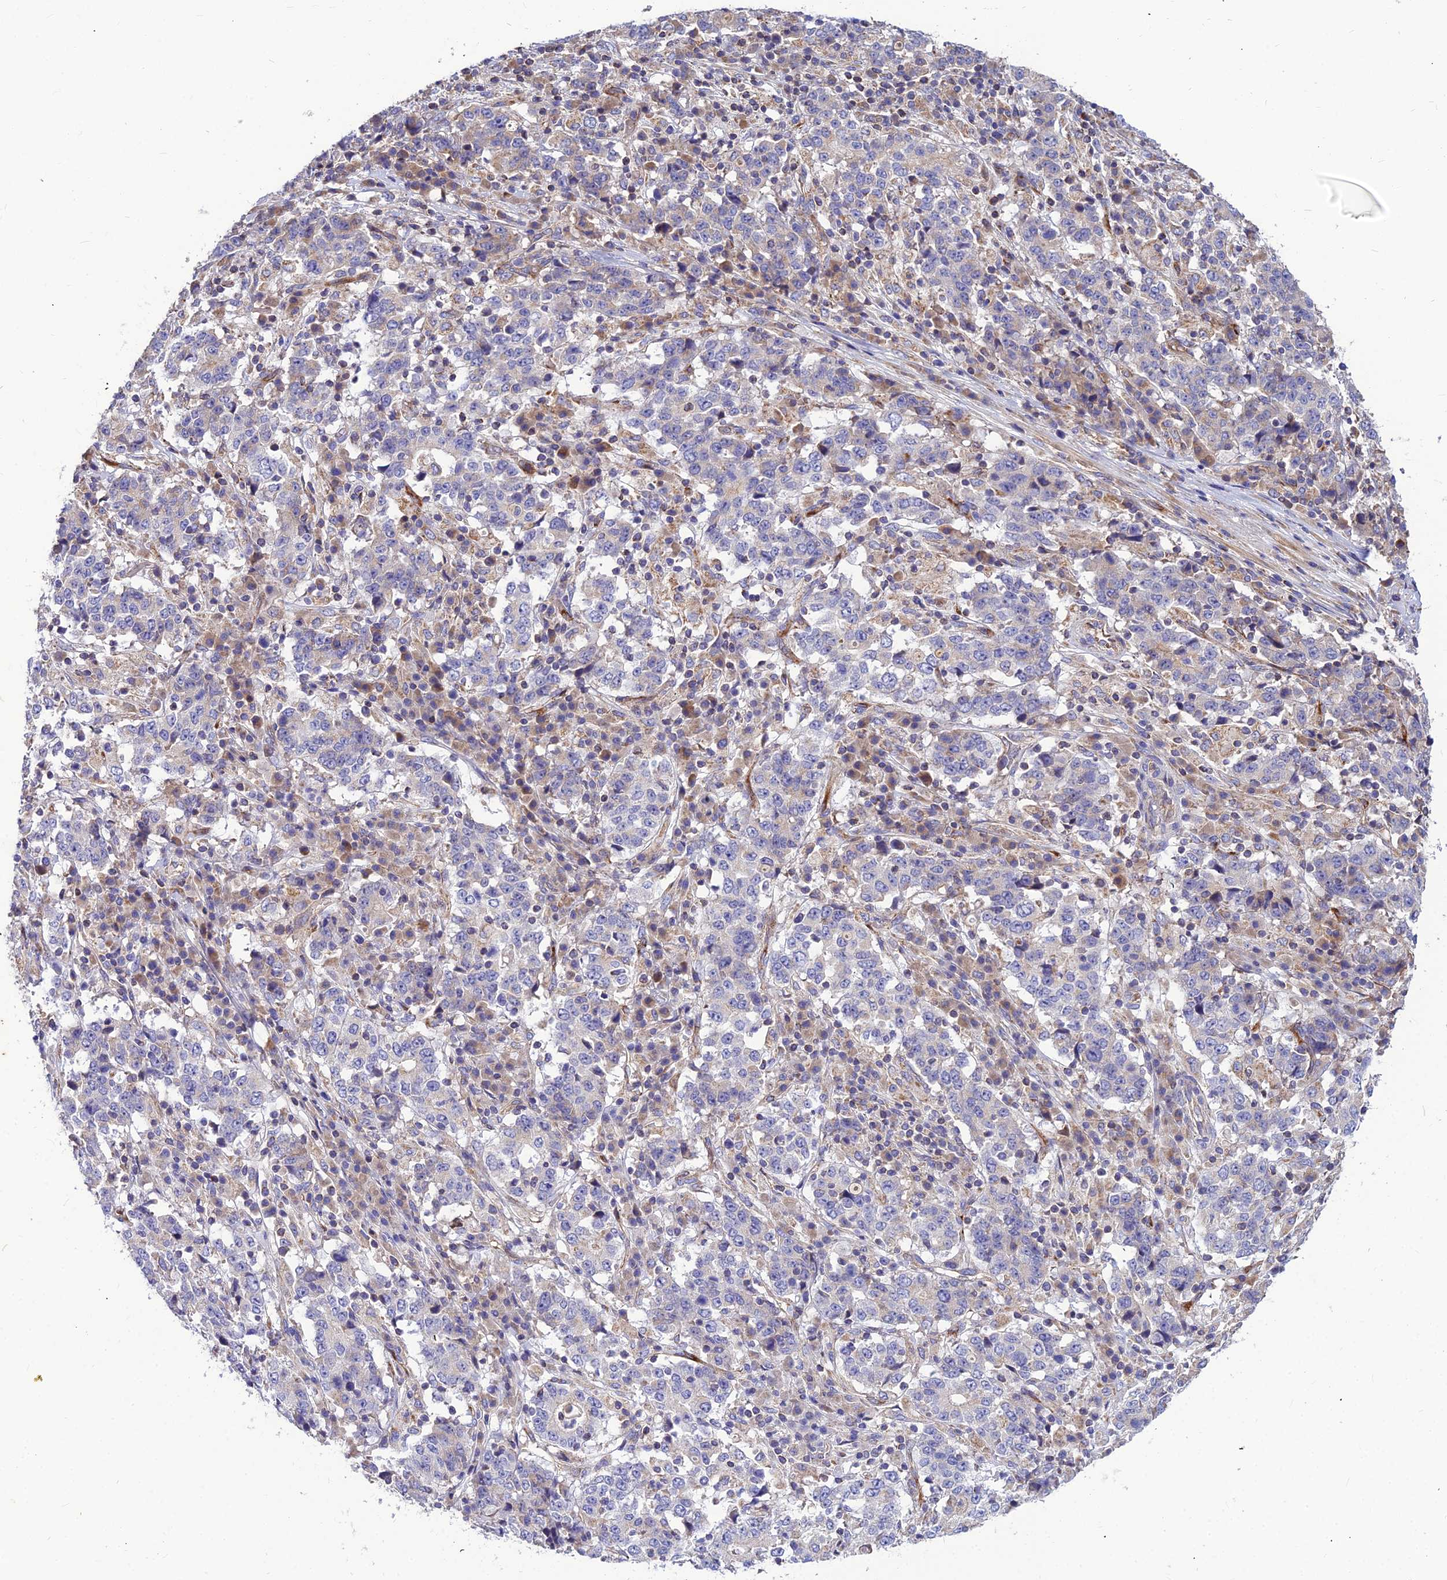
{"staining": {"intensity": "negative", "quantity": "none", "location": "none"}, "tissue": "stomach cancer", "cell_type": "Tumor cells", "image_type": "cancer", "snomed": [{"axis": "morphology", "description": "Adenocarcinoma, NOS"}, {"axis": "topography", "description": "Stomach"}], "caption": "Immunohistochemical staining of human stomach adenocarcinoma exhibits no significant positivity in tumor cells.", "gene": "ASPHD1", "patient": {"sex": "male", "age": 59}}